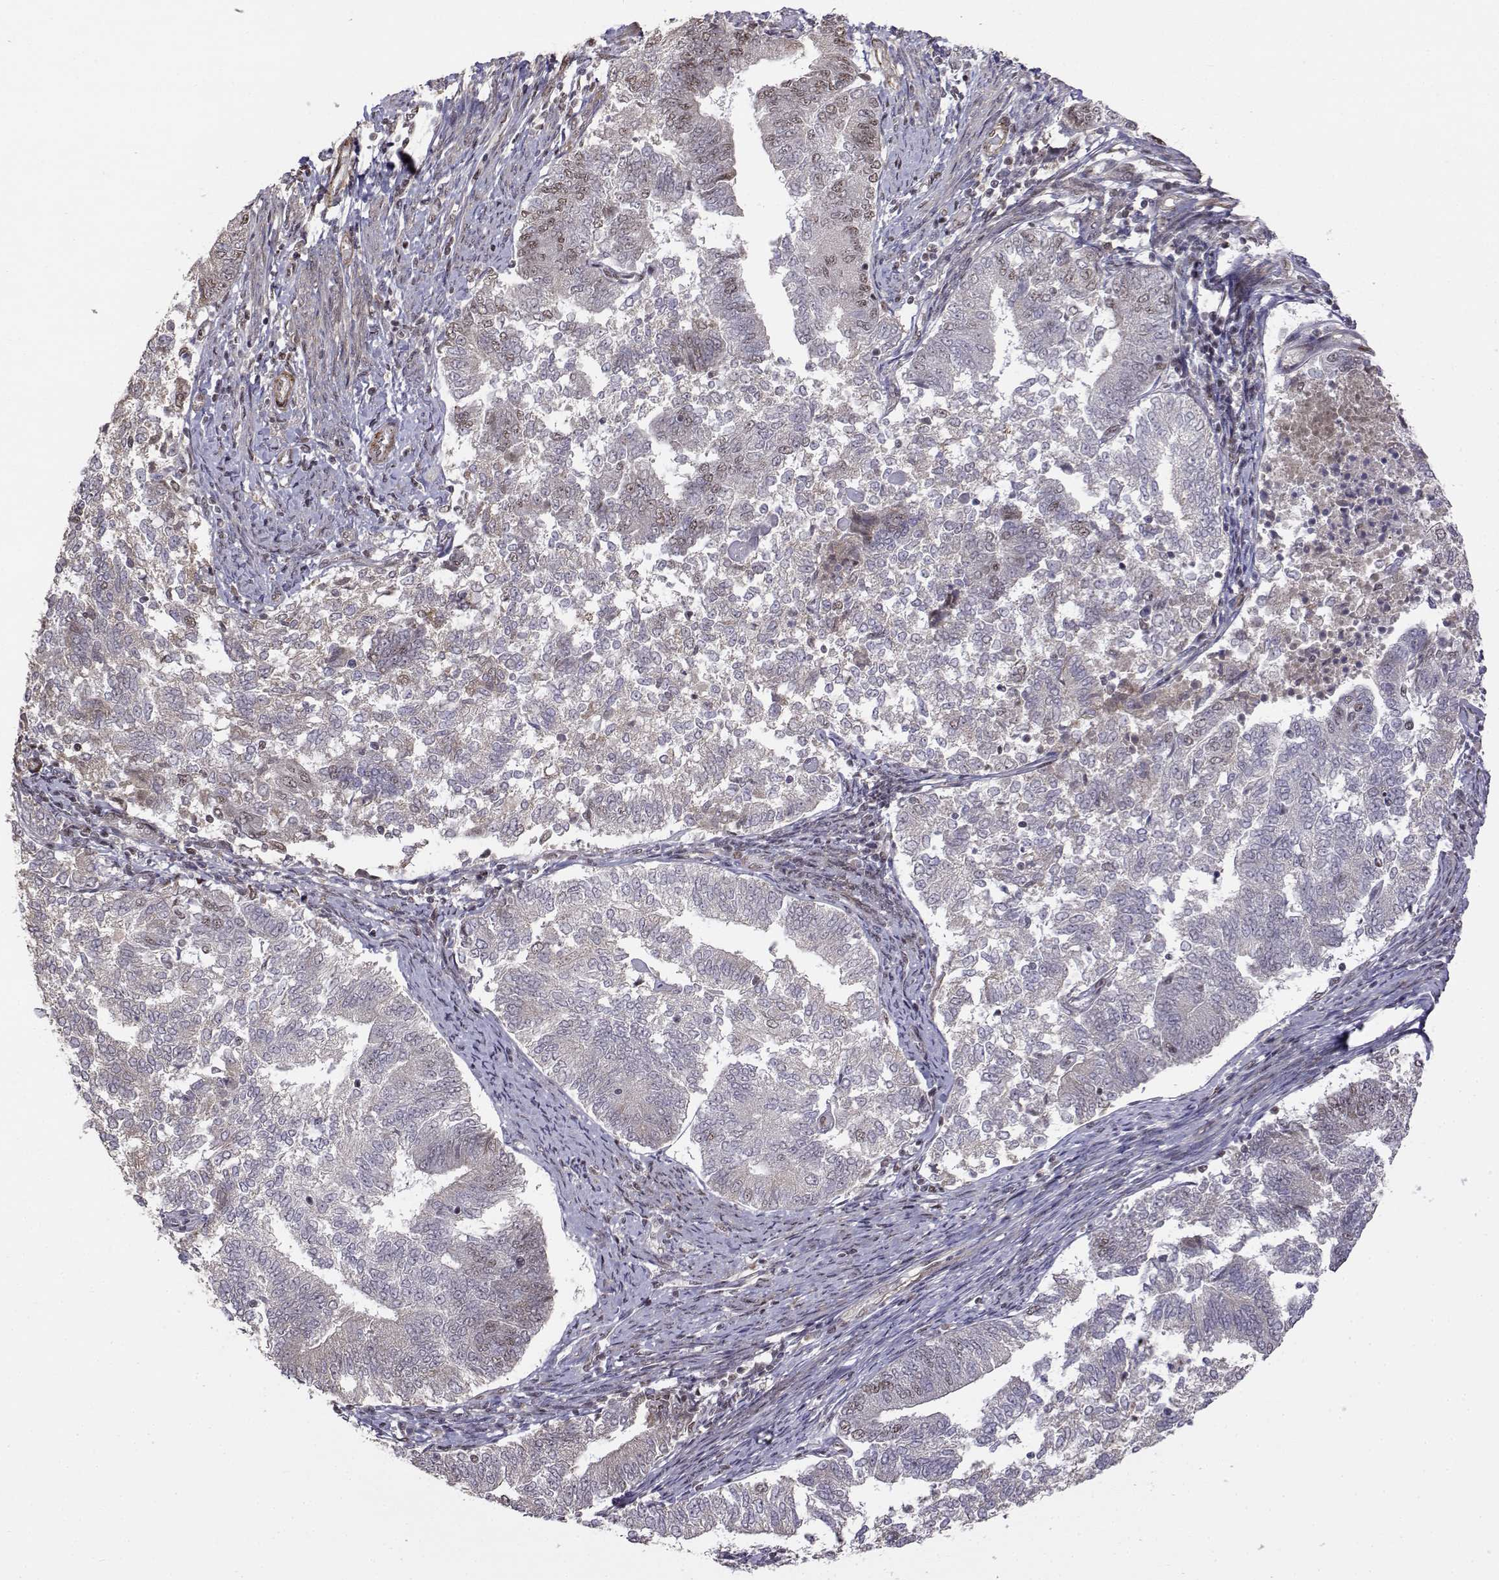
{"staining": {"intensity": "negative", "quantity": "none", "location": "none"}, "tissue": "endometrial cancer", "cell_type": "Tumor cells", "image_type": "cancer", "snomed": [{"axis": "morphology", "description": "Adenocarcinoma, NOS"}, {"axis": "topography", "description": "Endometrium"}], "caption": "An IHC image of endometrial adenocarcinoma is shown. There is no staining in tumor cells of endometrial adenocarcinoma.", "gene": "ITGA7", "patient": {"sex": "female", "age": 65}}